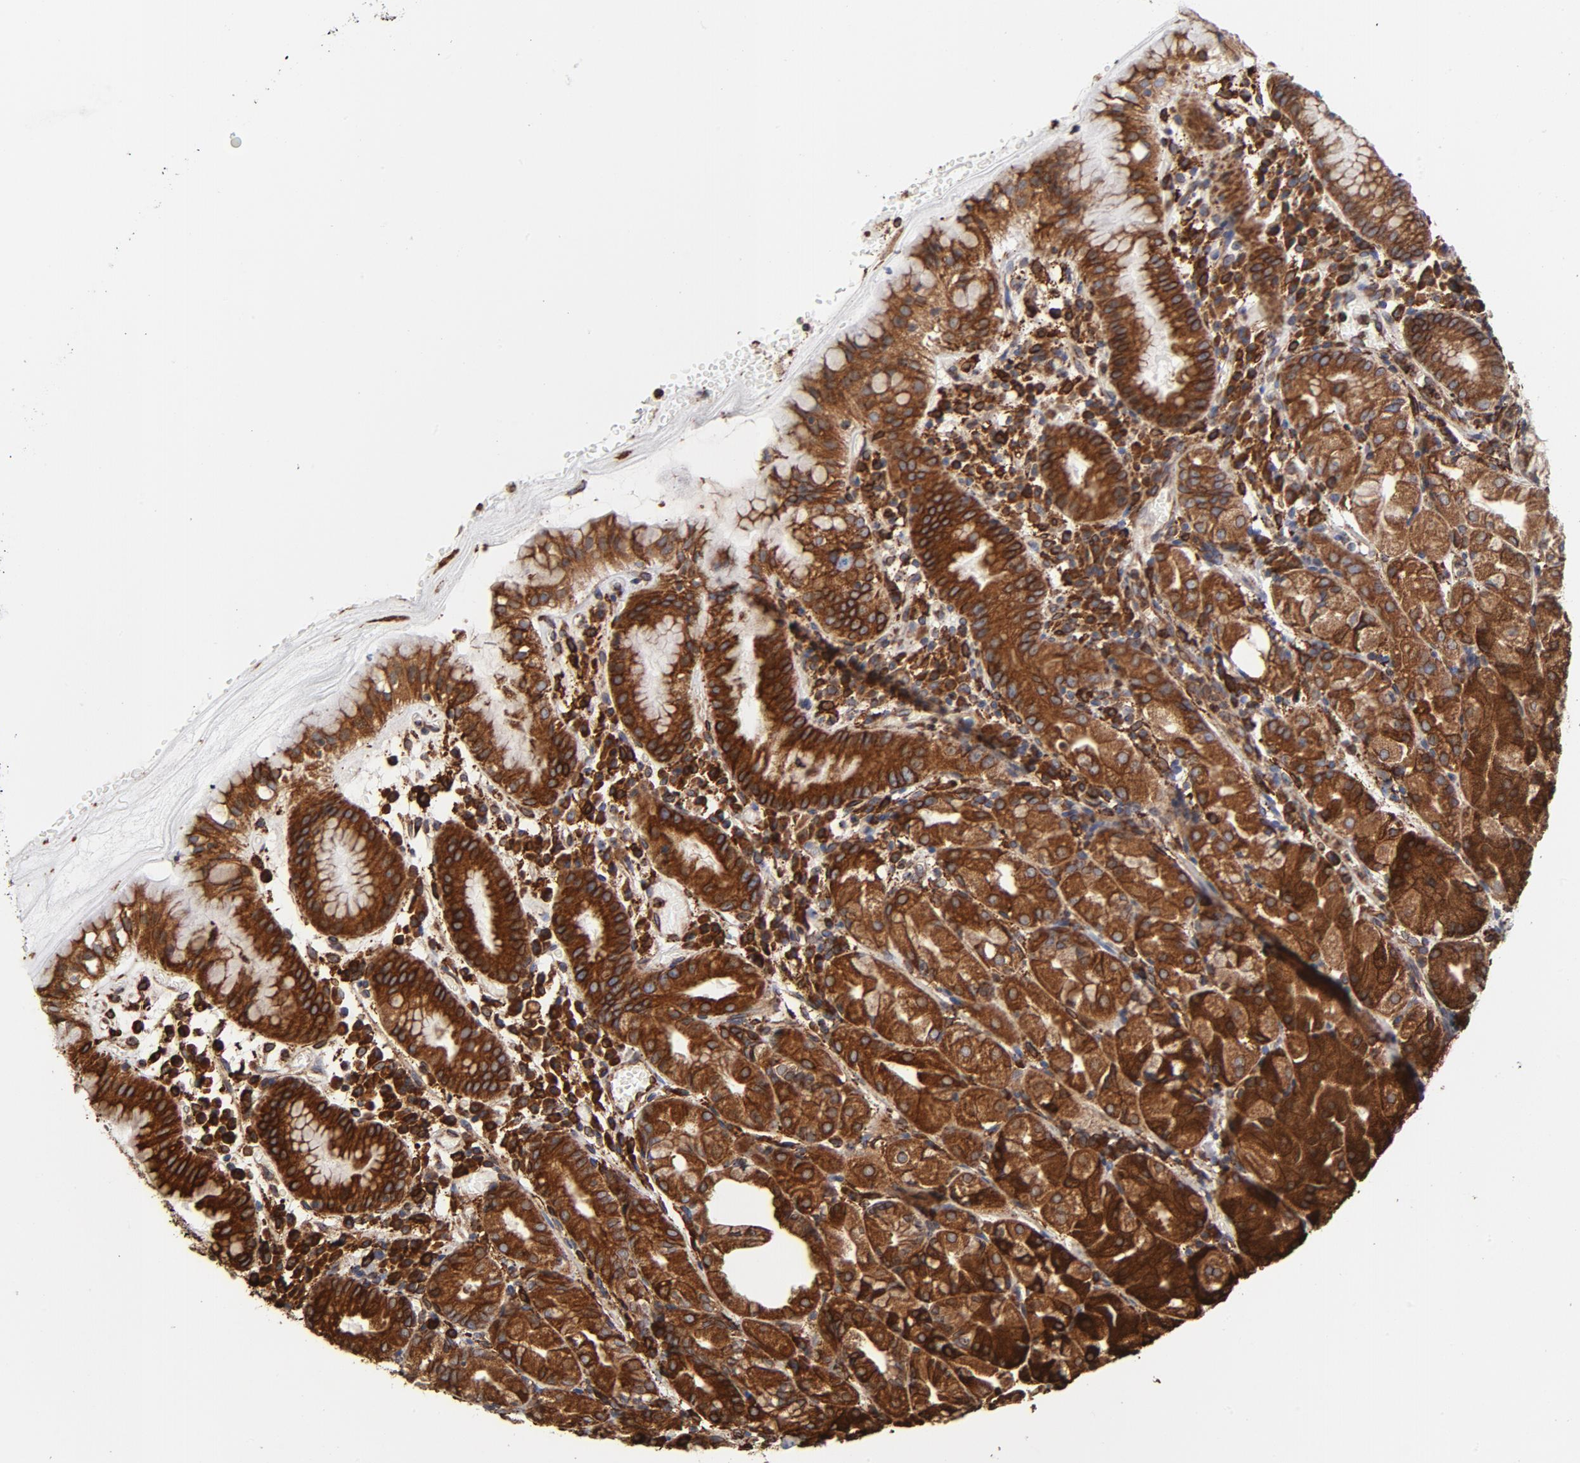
{"staining": {"intensity": "strong", "quantity": ">75%", "location": "cytoplasmic/membranous"}, "tissue": "stomach", "cell_type": "Glandular cells", "image_type": "normal", "snomed": [{"axis": "morphology", "description": "Normal tissue, NOS"}, {"axis": "topography", "description": "Stomach"}, {"axis": "topography", "description": "Stomach, lower"}], "caption": "DAB immunohistochemical staining of normal human stomach exhibits strong cytoplasmic/membranous protein staining in approximately >75% of glandular cells.", "gene": "CANX", "patient": {"sex": "female", "age": 75}}